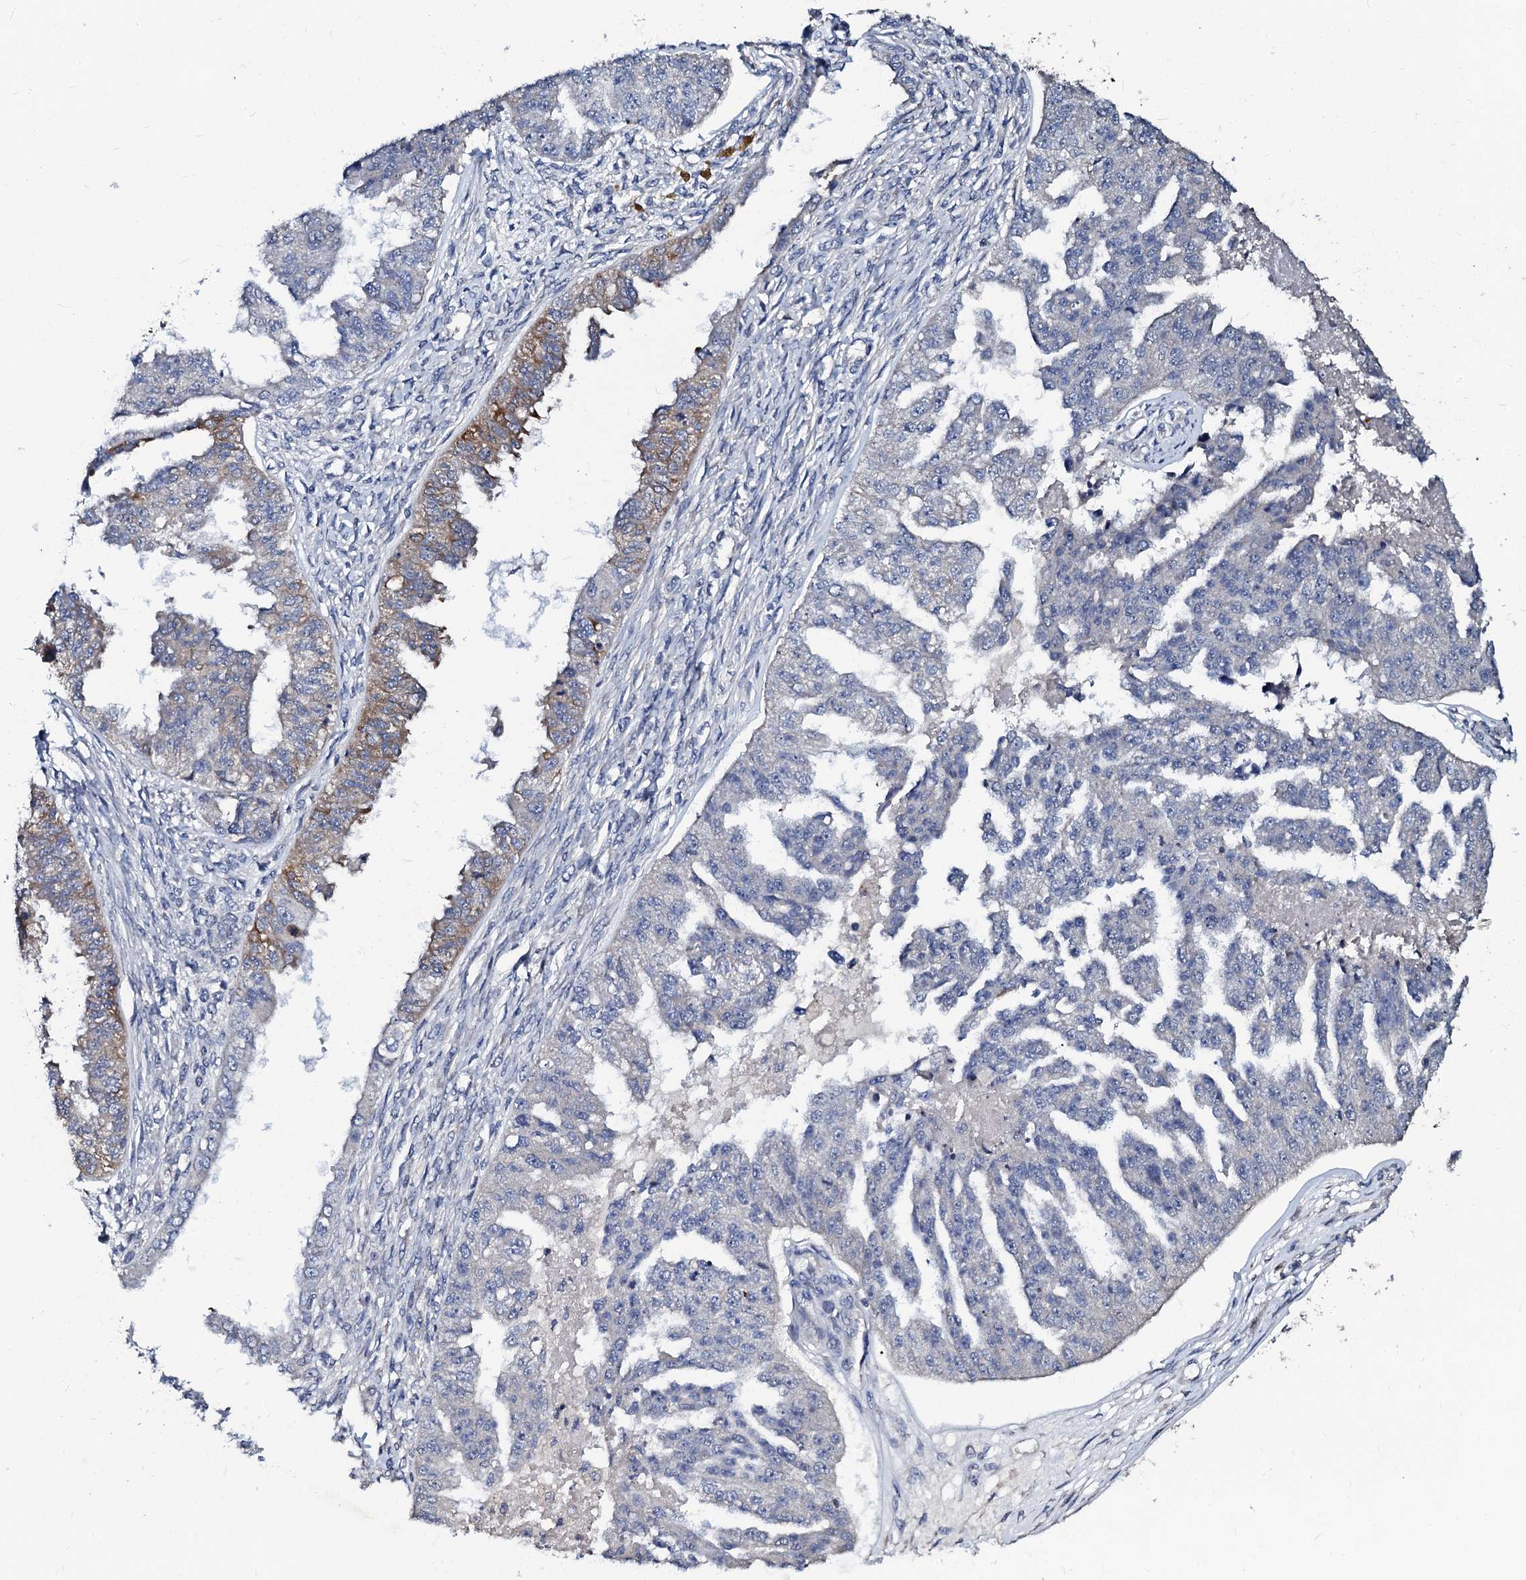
{"staining": {"intensity": "moderate", "quantity": "<25%", "location": "cytoplasmic/membranous"}, "tissue": "ovarian cancer", "cell_type": "Tumor cells", "image_type": "cancer", "snomed": [{"axis": "morphology", "description": "Cystadenocarcinoma, serous, NOS"}, {"axis": "topography", "description": "Ovary"}], "caption": "Immunohistochemical staining of human ovarian serous cystadenocarcinoma exhibits low levels of moderate cytoplasmic/membranous positivity in approximately <25% of tumor cells. The staining was performed using DAB to visualize the protein expression in brown, while the nuclei were stained in blue with hematoxylin (Magnification: 20x).", "gene": "SLC37A4", "patient": {"sex": "female", "age": 58}}